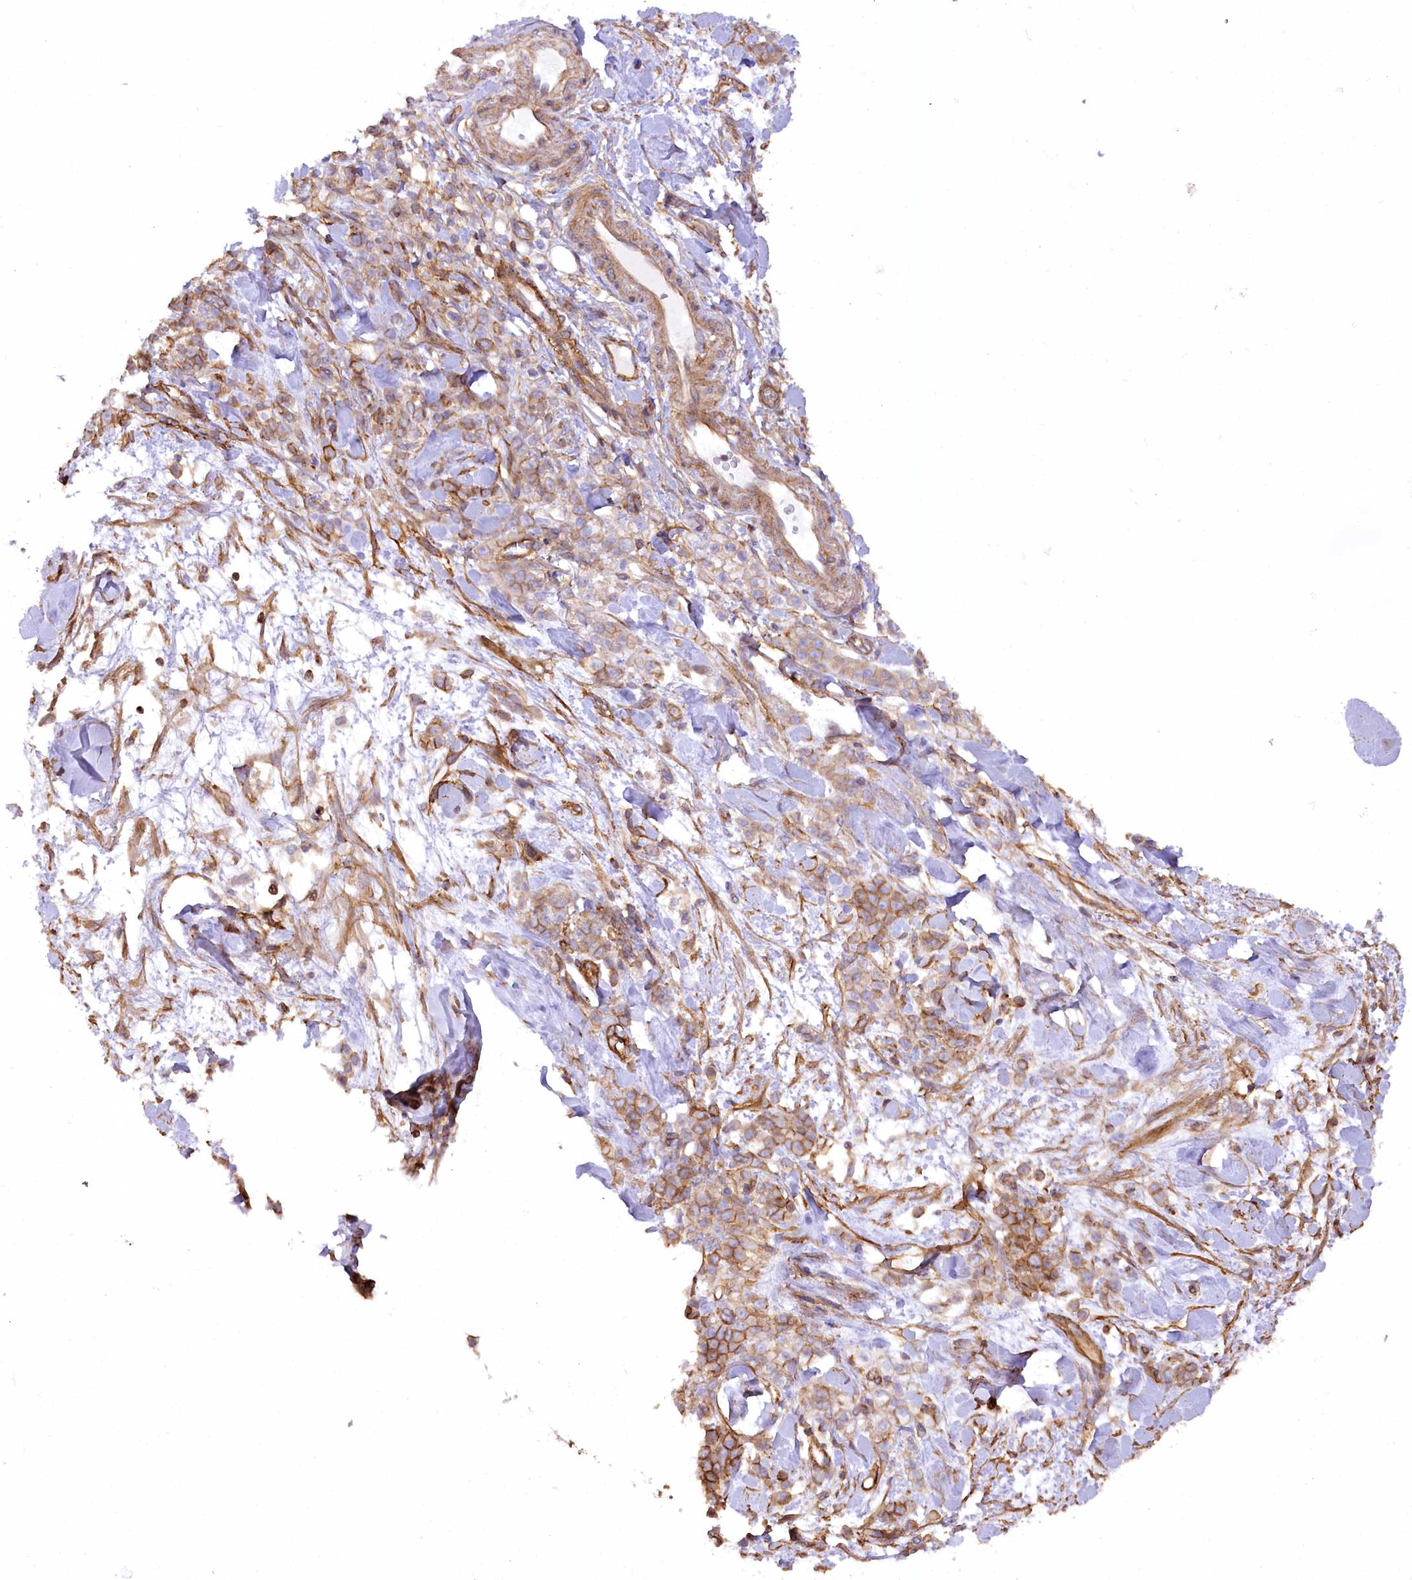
{"staining": {"intensity": "moderate", "quantity": "25%-75%", "location": "cytoplasmic/membranous"}, "tissue": "stomach cancer", "cell_type": "Tumor cells", "image_type": "cancer", "snomed": [{"axis": "morphology", "description": "Normal tissue, NOS"}, {"axis": "morphology", "description": "Adenocarcinoma, NOS"}, {"axis": "topography", "description": "Stomach"}], "caption": "DAB (3,3'-diaminobenzidine) immunohistochemical staining of human stomach cancer displays moderate cytoplasmic/membranous protein staining in about 25%-75% of tumor cells.", "gene": "SYNPO2", "patient": {"sex": "male", "age": 82}}